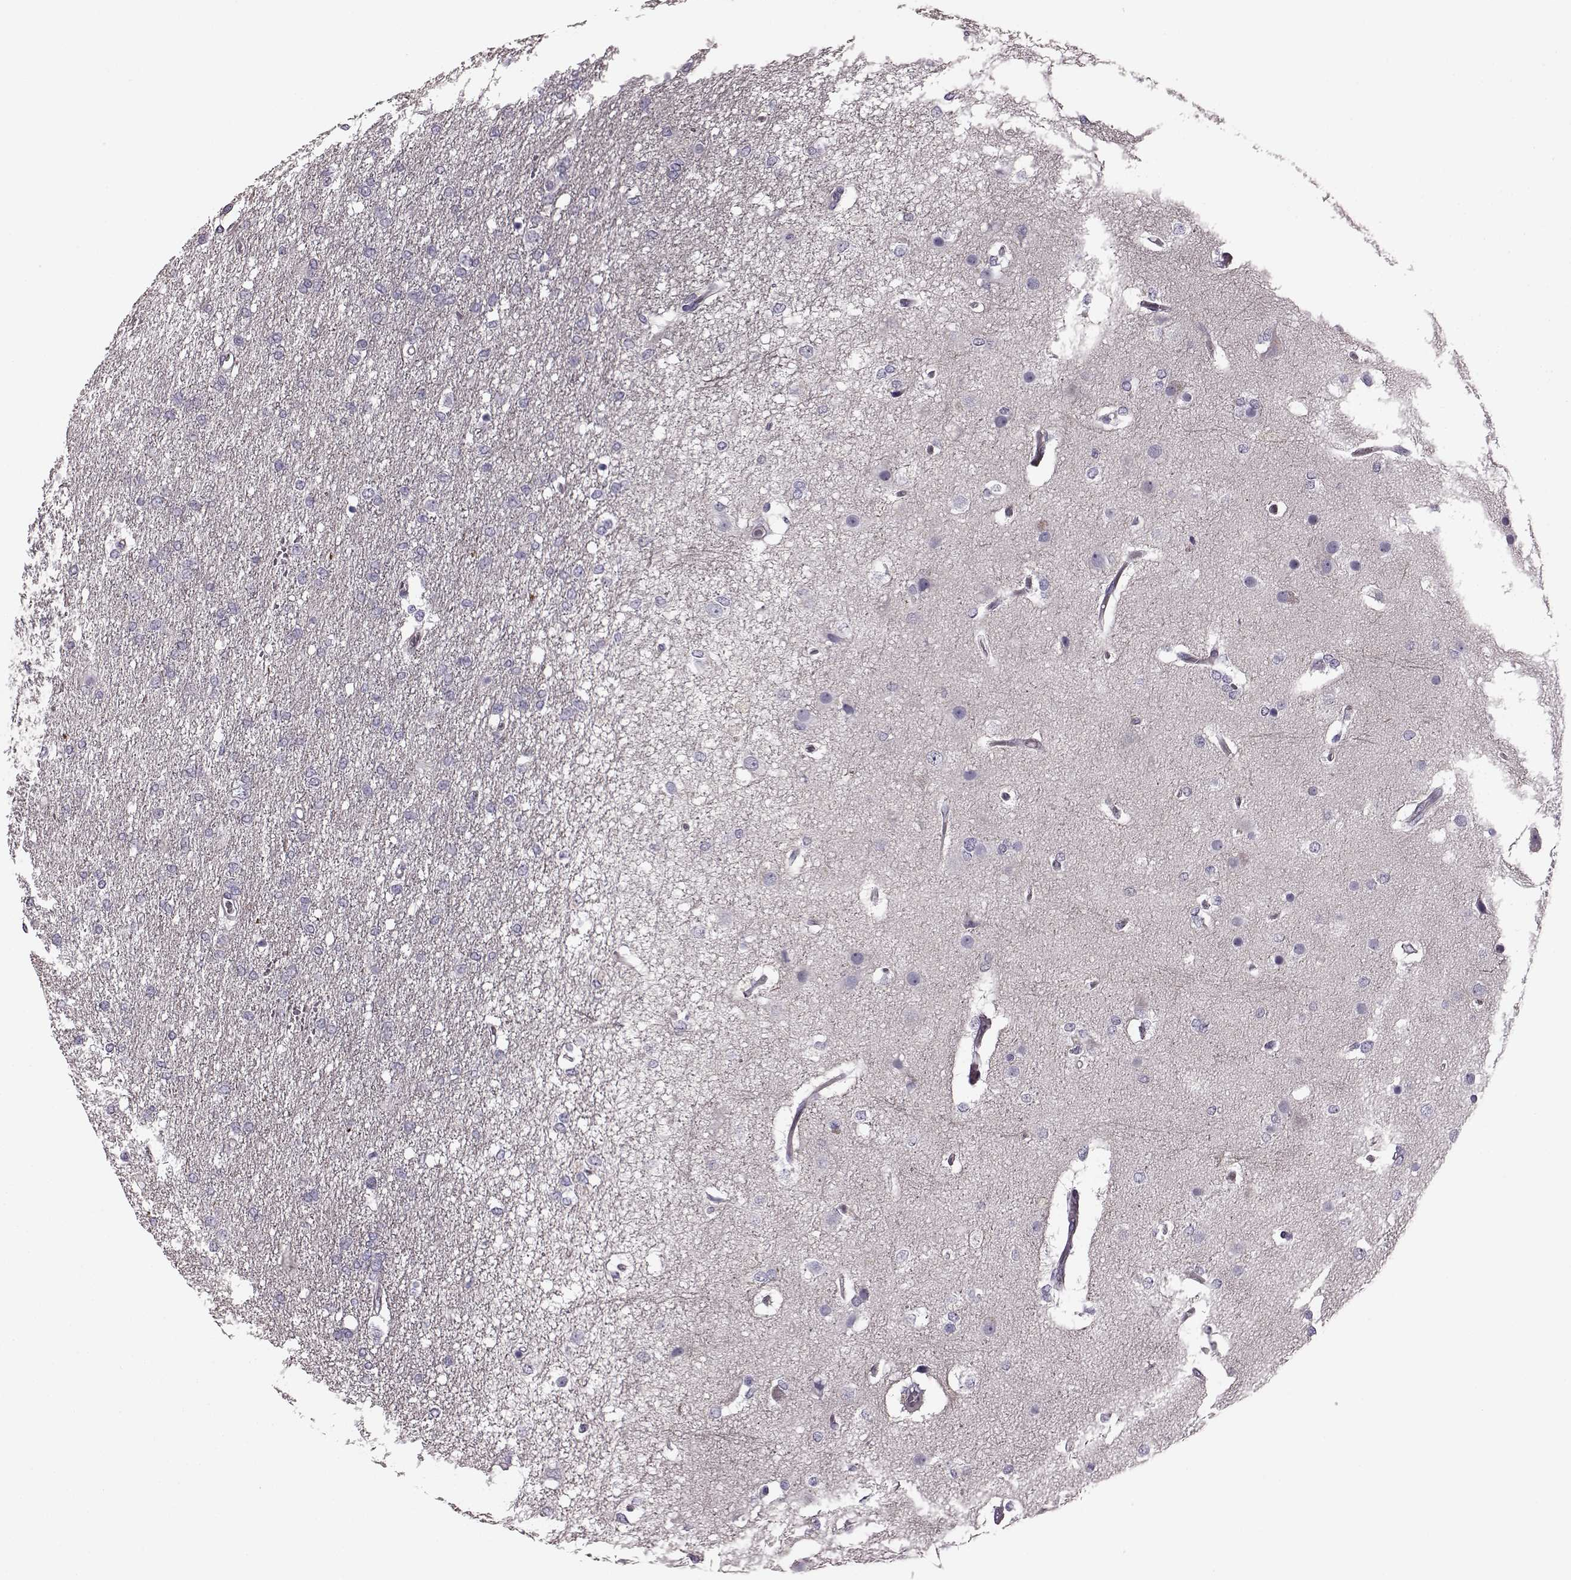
{"staining": {"intensity": "negative", "quantity": "none", "location": "none"}, "tissue": "glioma", "cell_type": "Tumor cells", "image_type": "cancer", "snomed": [{"axis": "morphology", "description": "Glioma, malignant, High grade"}, {"axis": "topography", "description": "Brain"}], "caption": "The image shows no significant staining in tumor cells of glioma.", "gene": "SNTG1", "patient": {"sex": "female", "age": 61}}